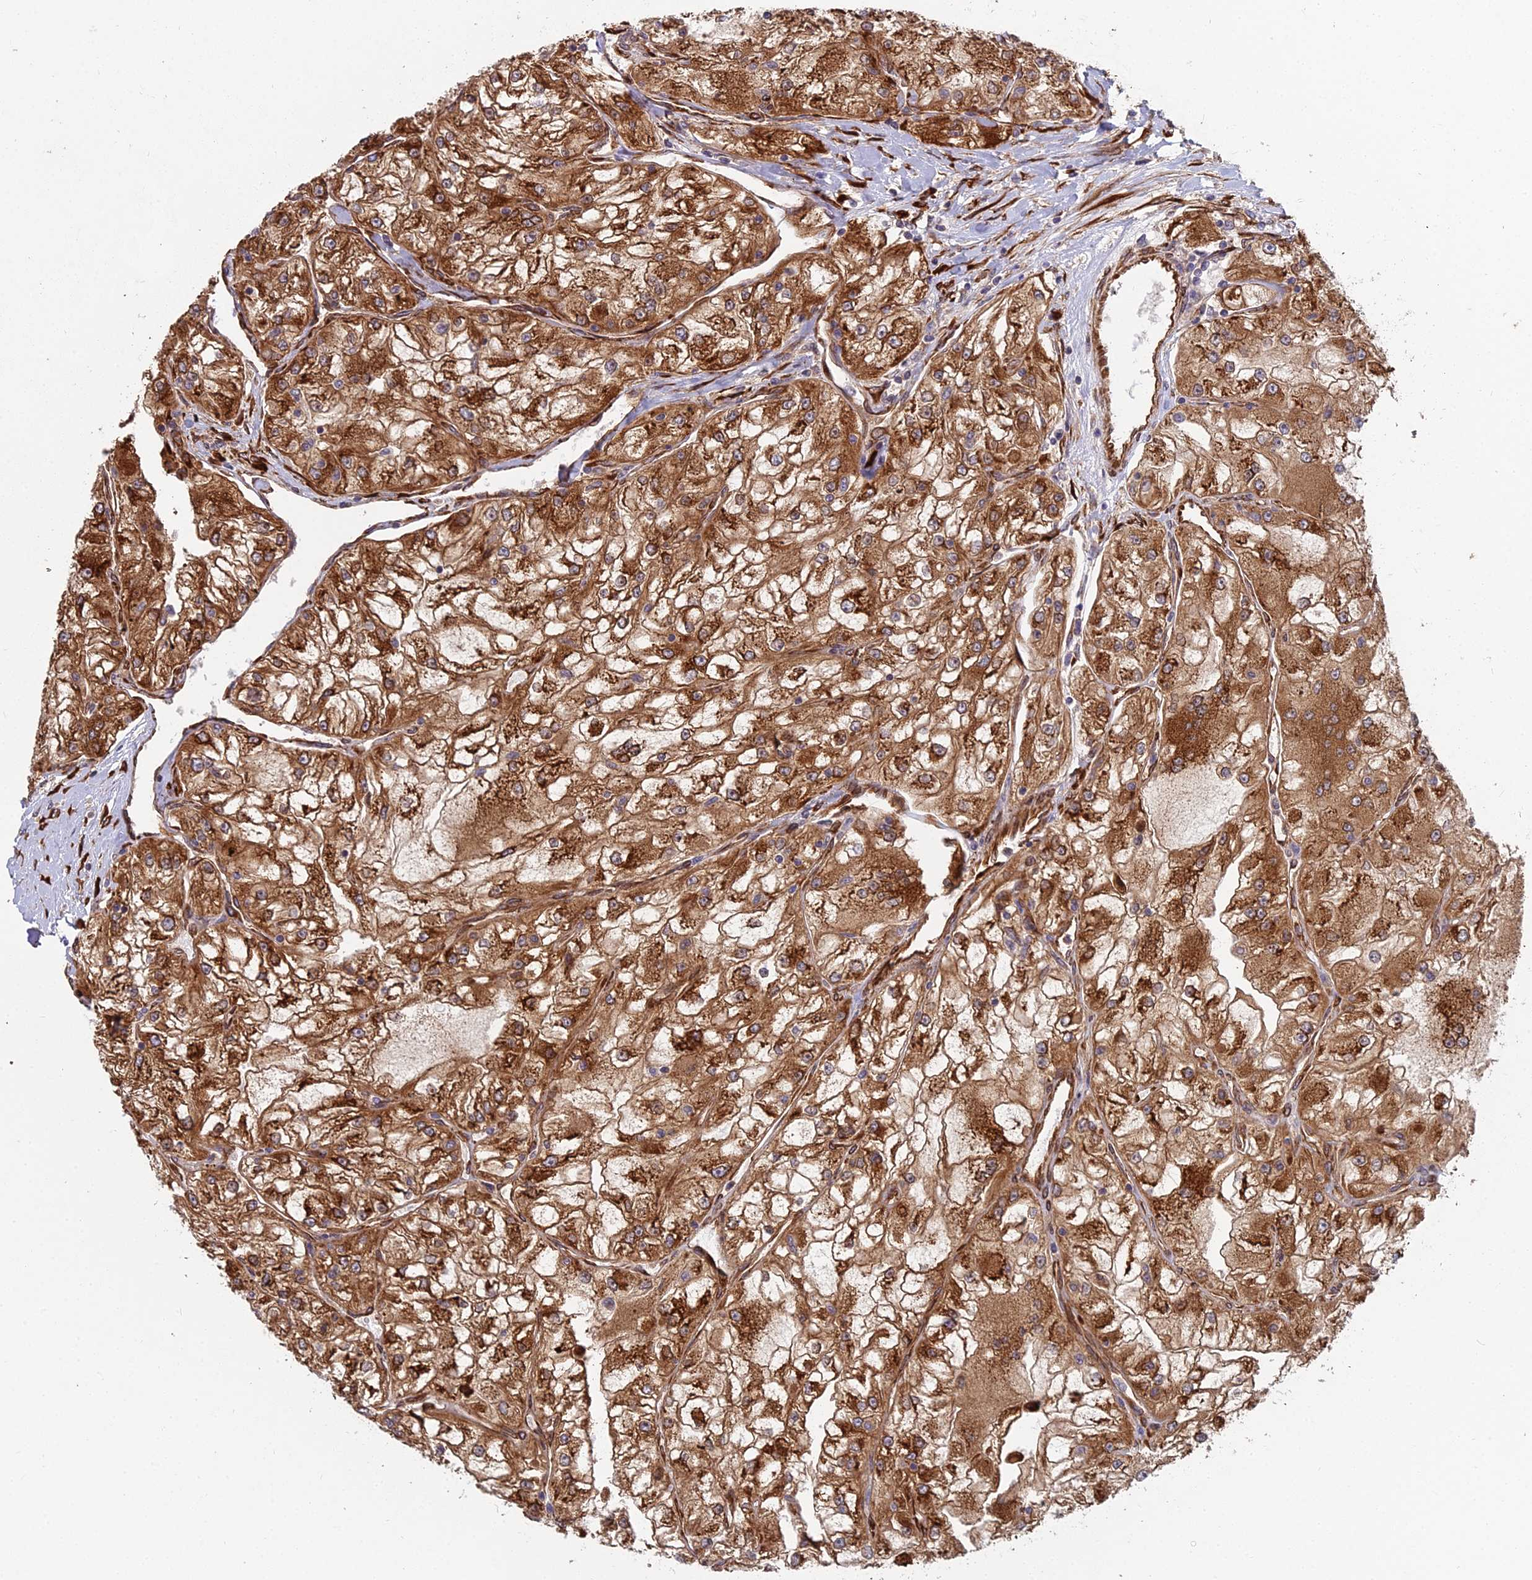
{"staining": {"intensity": "strong", "quantity": ">75%", "location": "cytoplasmic/membranous"}, "tissue": "renal cancer", "cell_type": "Tumor cells", "image_type": "cancer", "snomed": [{"axis": "morphology", "description": "Adenocarcinoma, NOS"}, {"axis": "topography", "description": "Kidney"}], "caption": "Immunohistochemistry (IHC) of human renal cancer displays high levels of strong cytoplasmic/membranous positivity in approximately >75% of tumor cells.", "gene": "NDUFAF7", "patient": {"sex": "female", "age": 72}}